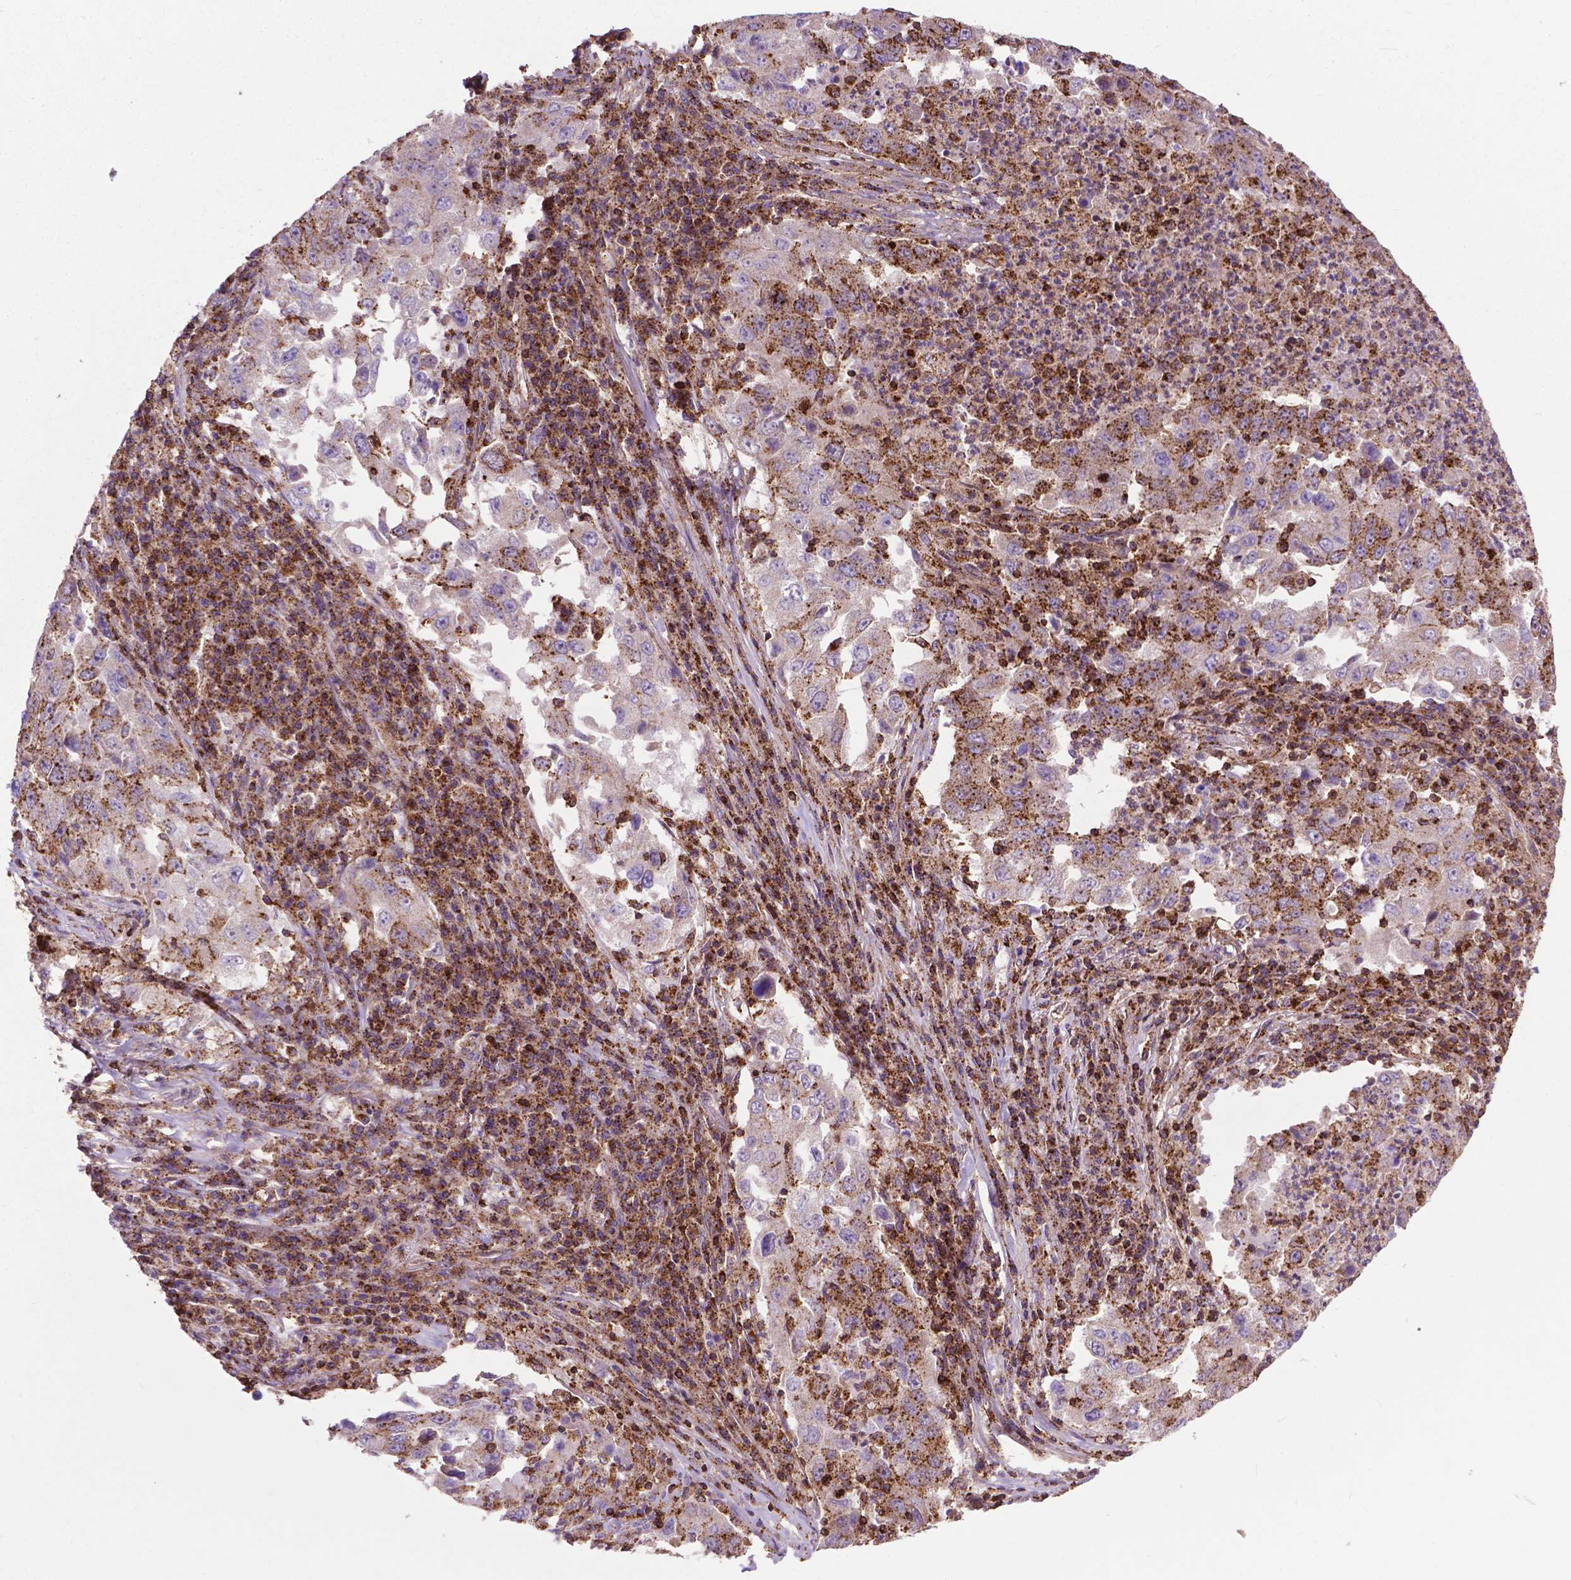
{"staining": {"intensity": "moderate", "quantity": "25%-75%", "location": "cytoplasmic/membranous"}, "tissue": "lung cancer", "cell_type": "Tumor cells", "image_type": "cancer", "snomed": [{"axis": "morphology", "description": "Adenocarcinoma, NOS"}, {"axis": "topography", "description": "Lung"}], "caption": "Adenocarcinoma (lung) stained with IHC displays moderate cytoplasmic/membranous positivity in approximately 25%-75% of tumor cells.", "gene": "CHMP4A", "patient": {"sex": "male", "age": 73}}